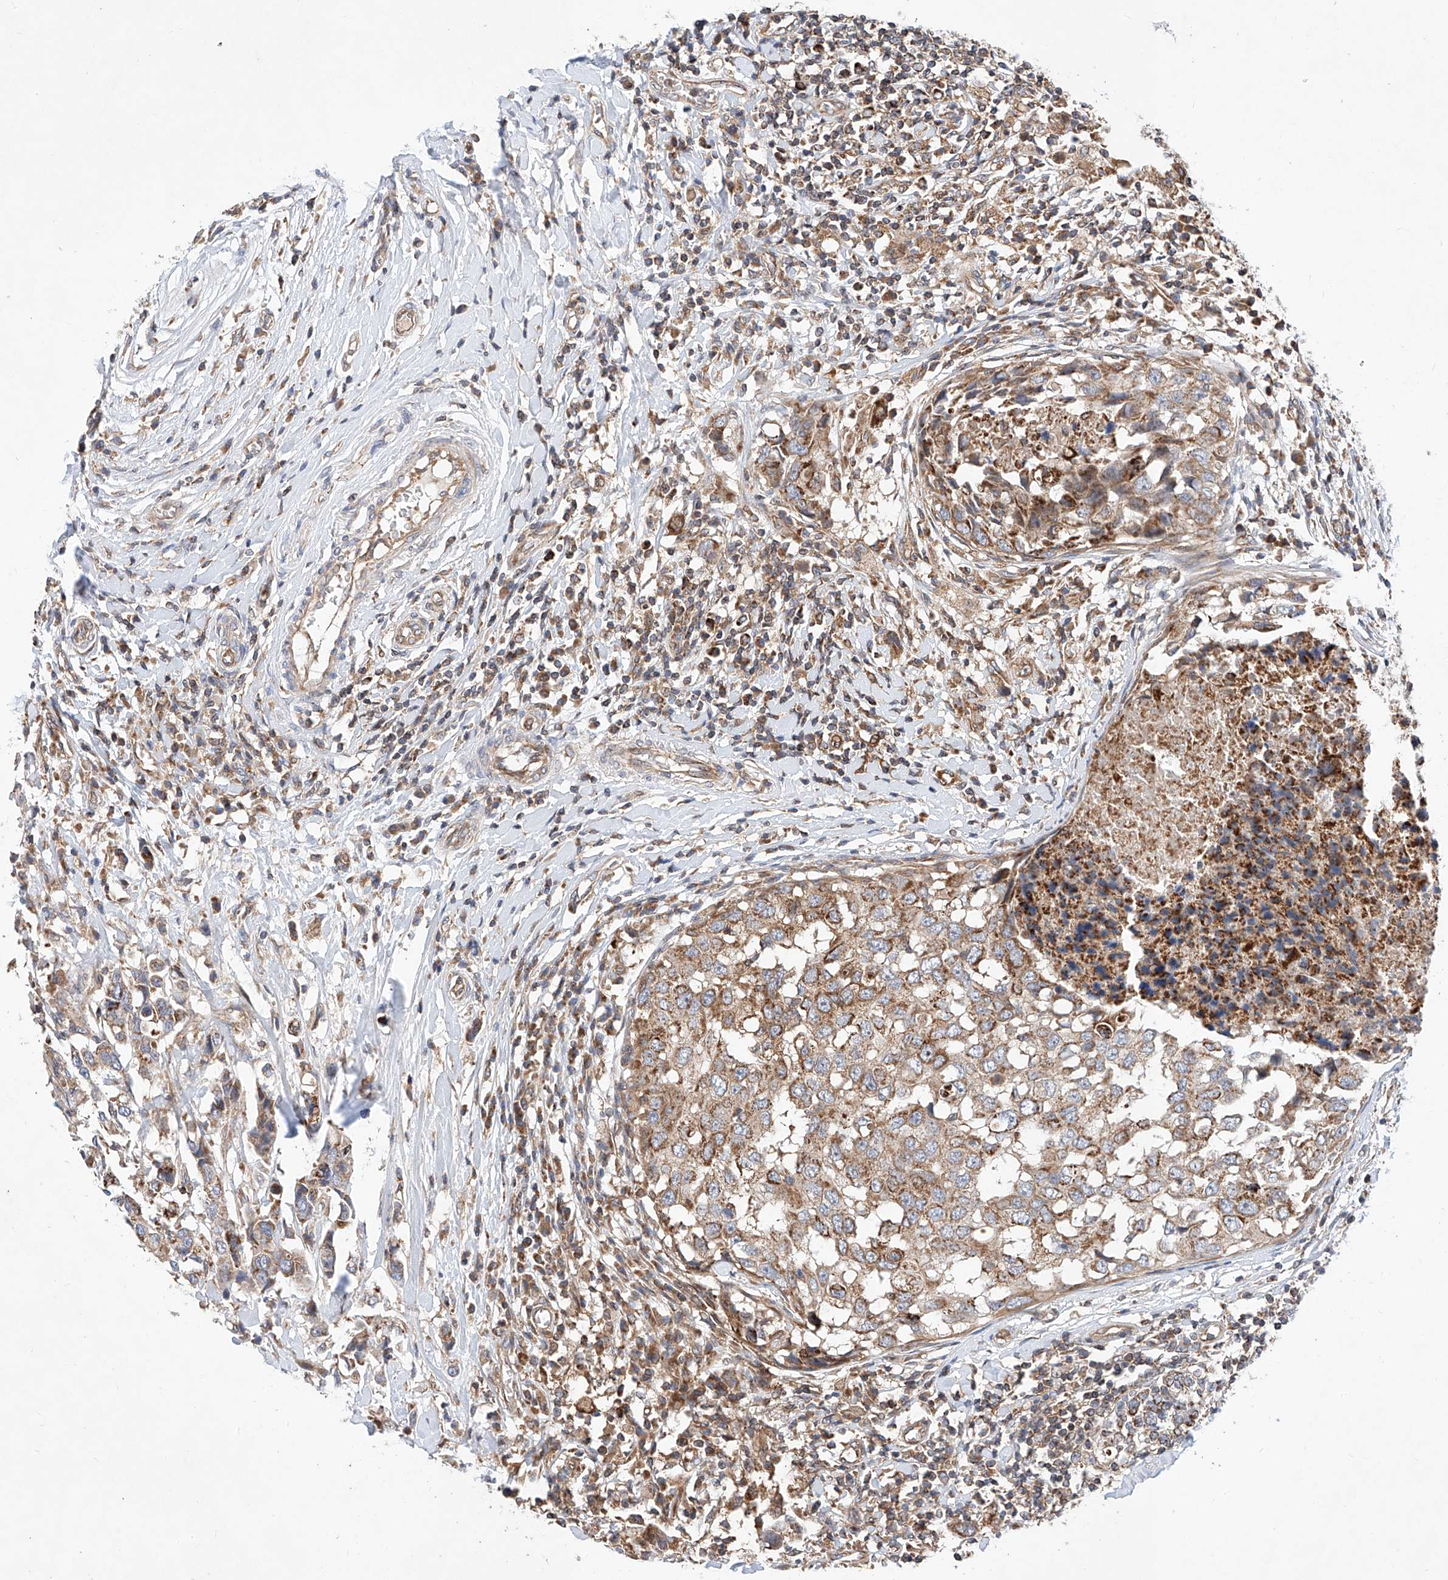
{"staining": {"intensity": "moderate", "quantity": ">75%", "location": "cytoplasmic/membranous"}, "tissue": "breast cancer", "cell_type": "Tumor cells", "image_type": "cancer", "snomed": [{"axis": "morphology", "description": "Duct carcinoma"}, {"axis": "topography", "description": "Breast"}], "caption": "This is an image of immunohistochemistry (IHC) staining of breast cancer, which shows moderate expression in the cytoplasmic/membranous of tumor cells.", "gene": "NR1D1", "patient": {"sex": "female", "age": 27}}